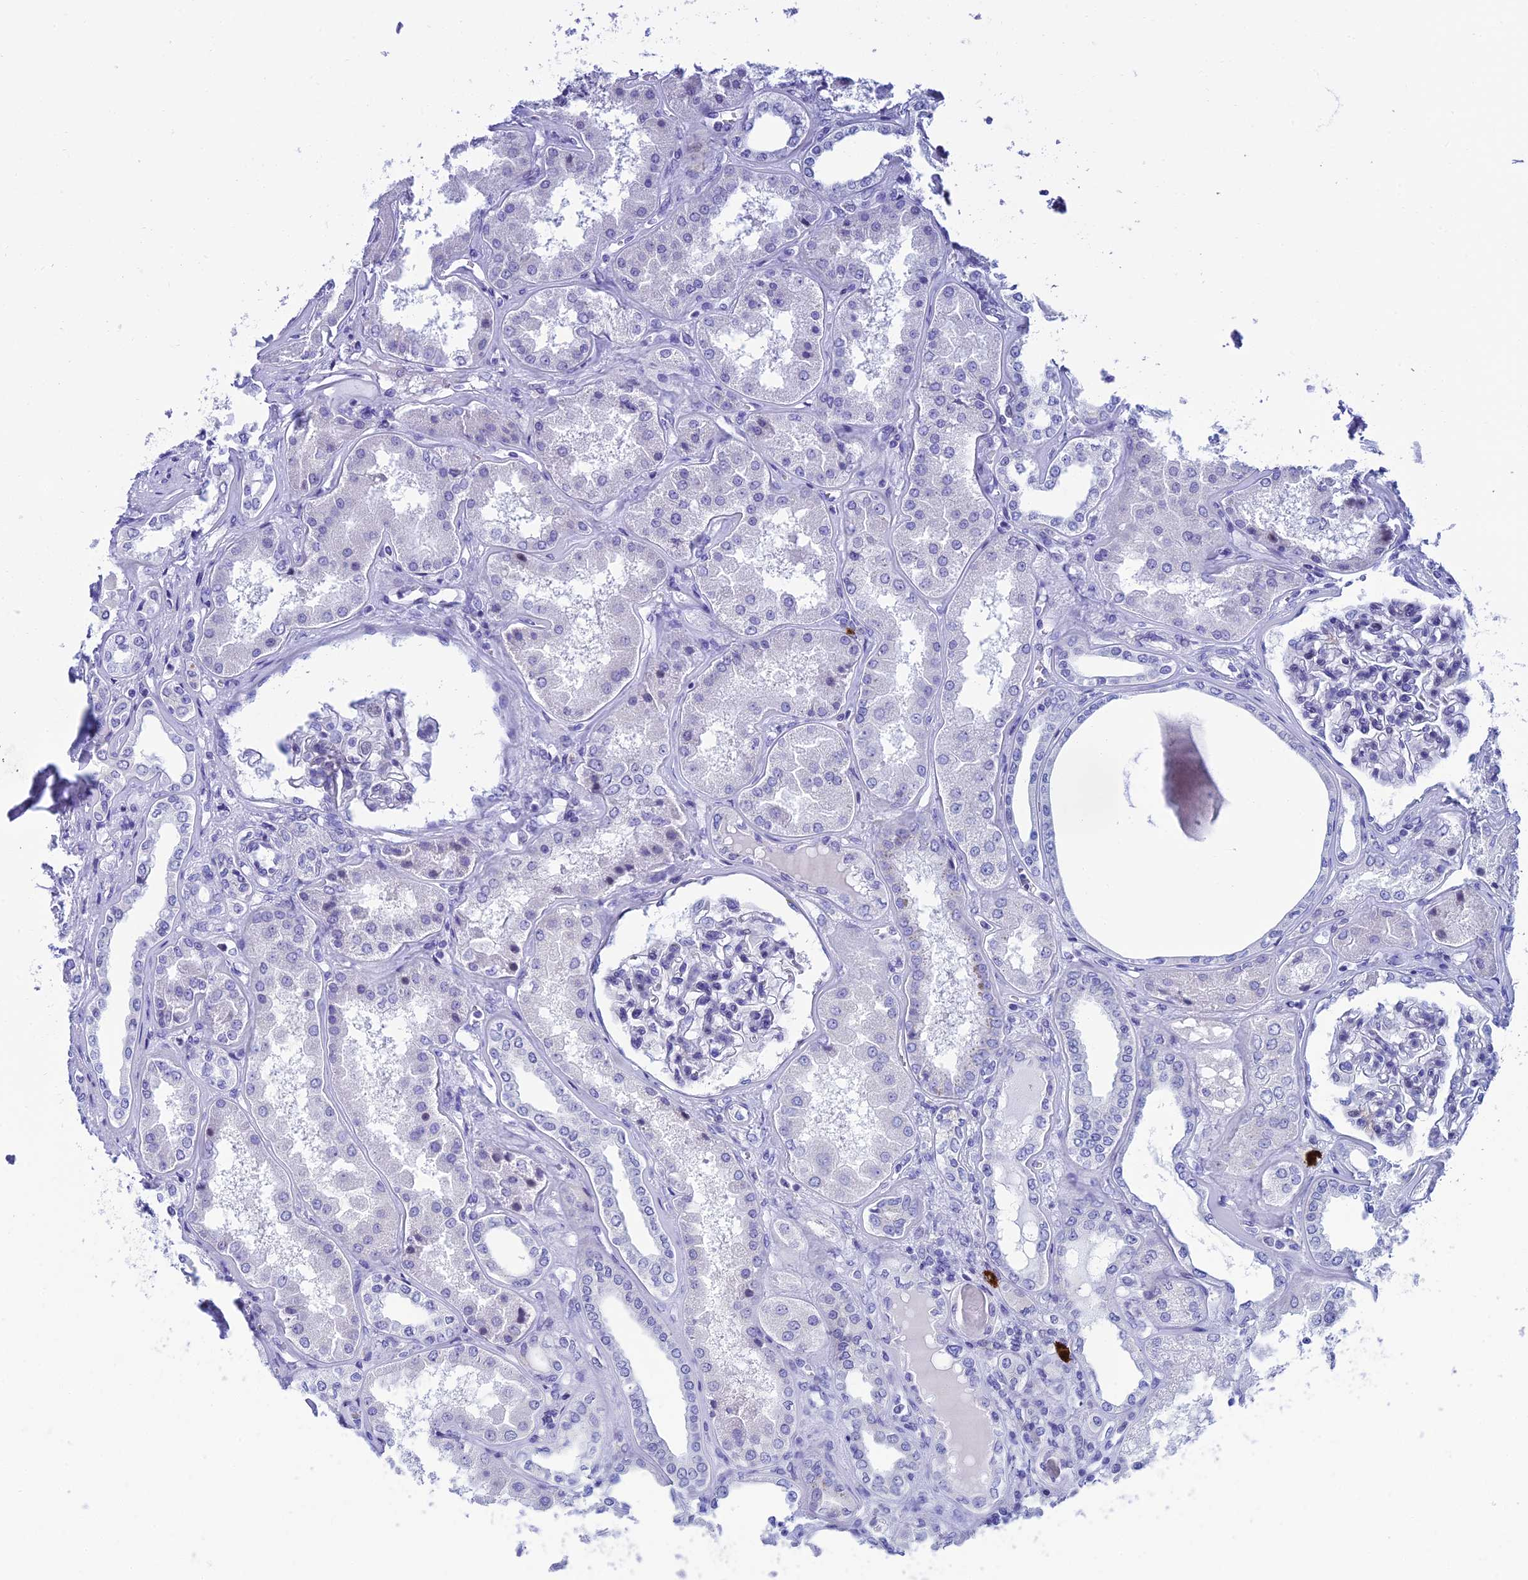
{"staining": {"intensity": "negative", "quantity": "none", "location": "none"}, "tissue": "kidney", "cell_type": "Cells in glomeruli", "image_type": "normal", "snomed": [{"axis": "morphology", "description": "Normal tissue, NOS"}, {"axis": "topography", "description": "Kidney"}], "caption": "DAB (3,3'-diaminobenzidine) immunohistochemical staining of unremarkable human kidney demonstrates no significant positivity in cells in glomeruli. (DAB (3,3'-diaminobenzidine) IHC, high magnification).", "gene": "REEP4", "patient": {"sex": "female", "age": 56}}